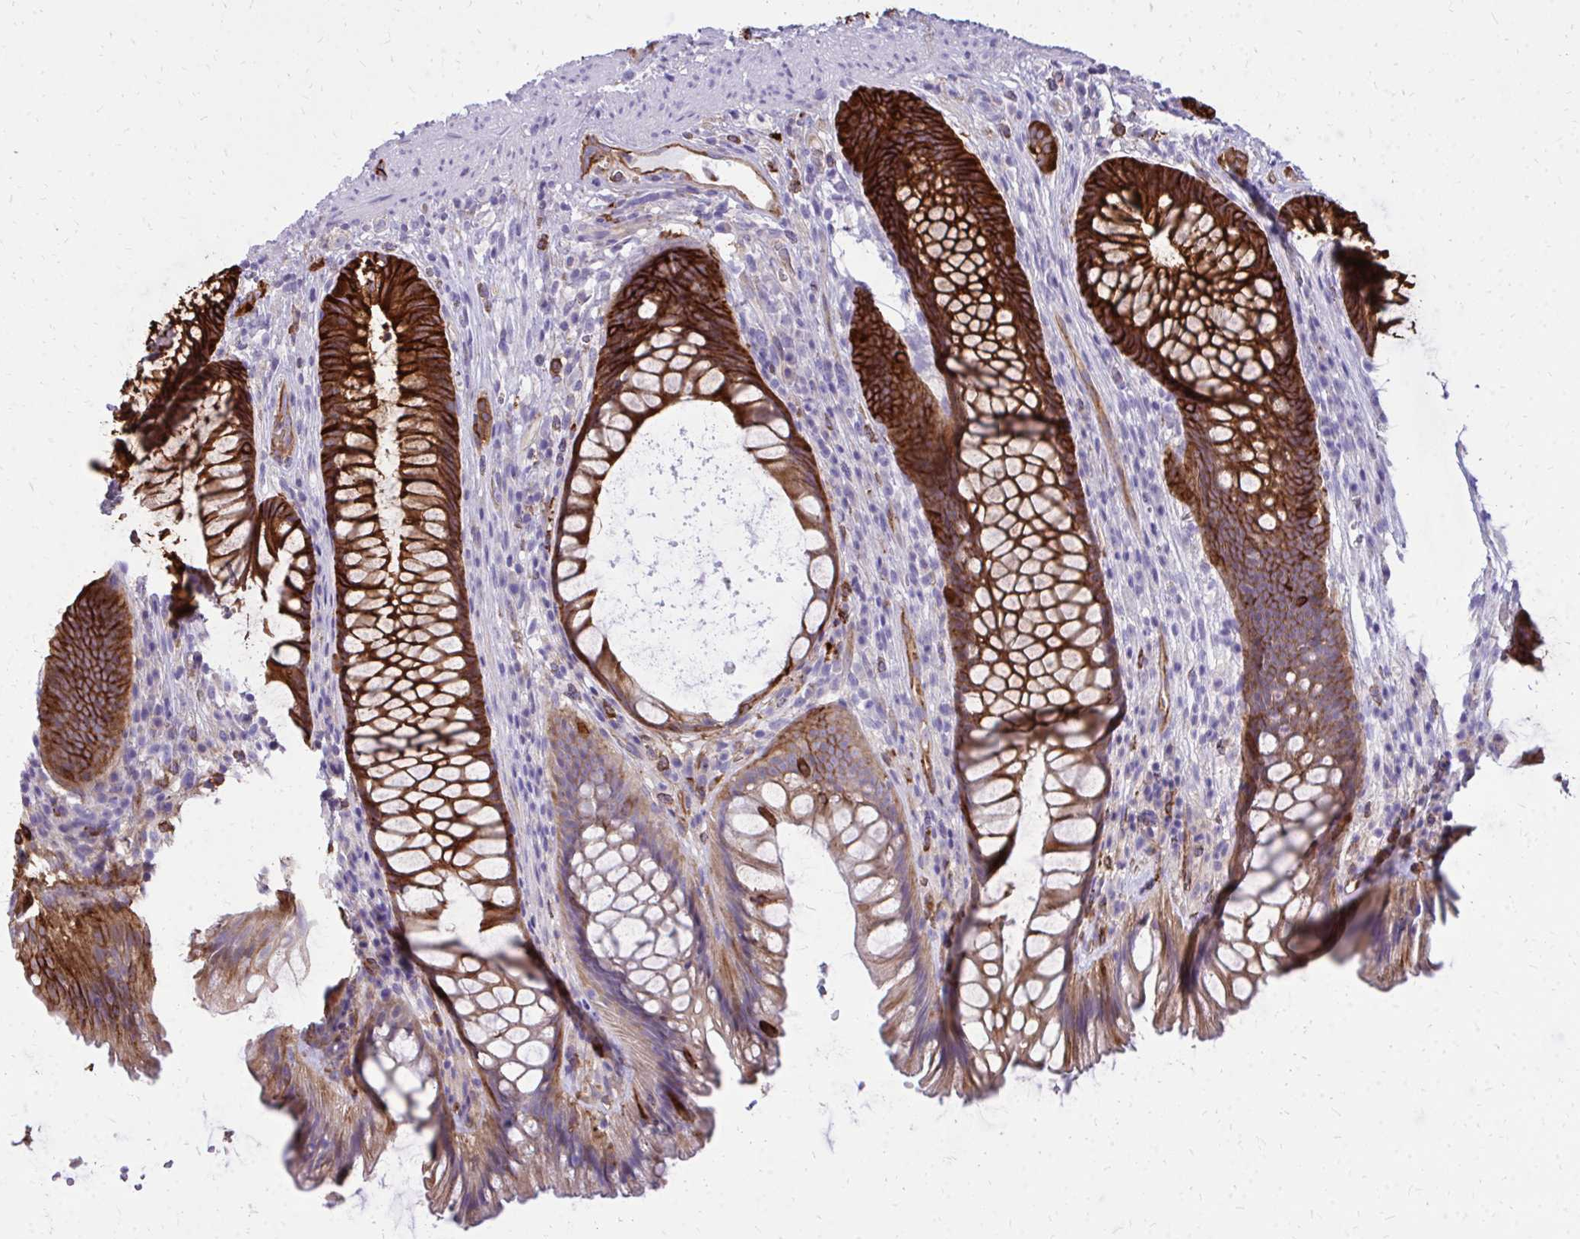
{"staining": {"intensity": "strong", "quantity": "25%-75%", "location": "cytoplasmic/membranous"}, "tissue": "rectum", "cell_type": "Glandular cells", "image_type": "normal", "snomed": [{"axis": "morphology", "description": "Normal tissue, NOS"}, {"axis": "topography", "description": "Rectum"}], "caption": "A high-resolution photomicrograph shows immunohistochemistry (IHC) staining of benign rectum, which shows strong cytoplasmic/membranous positivity in approximately 25%-75% of glandular cells.", "gene": "MARCKSL1", "patient": {"sex": "male", "age": 53}}